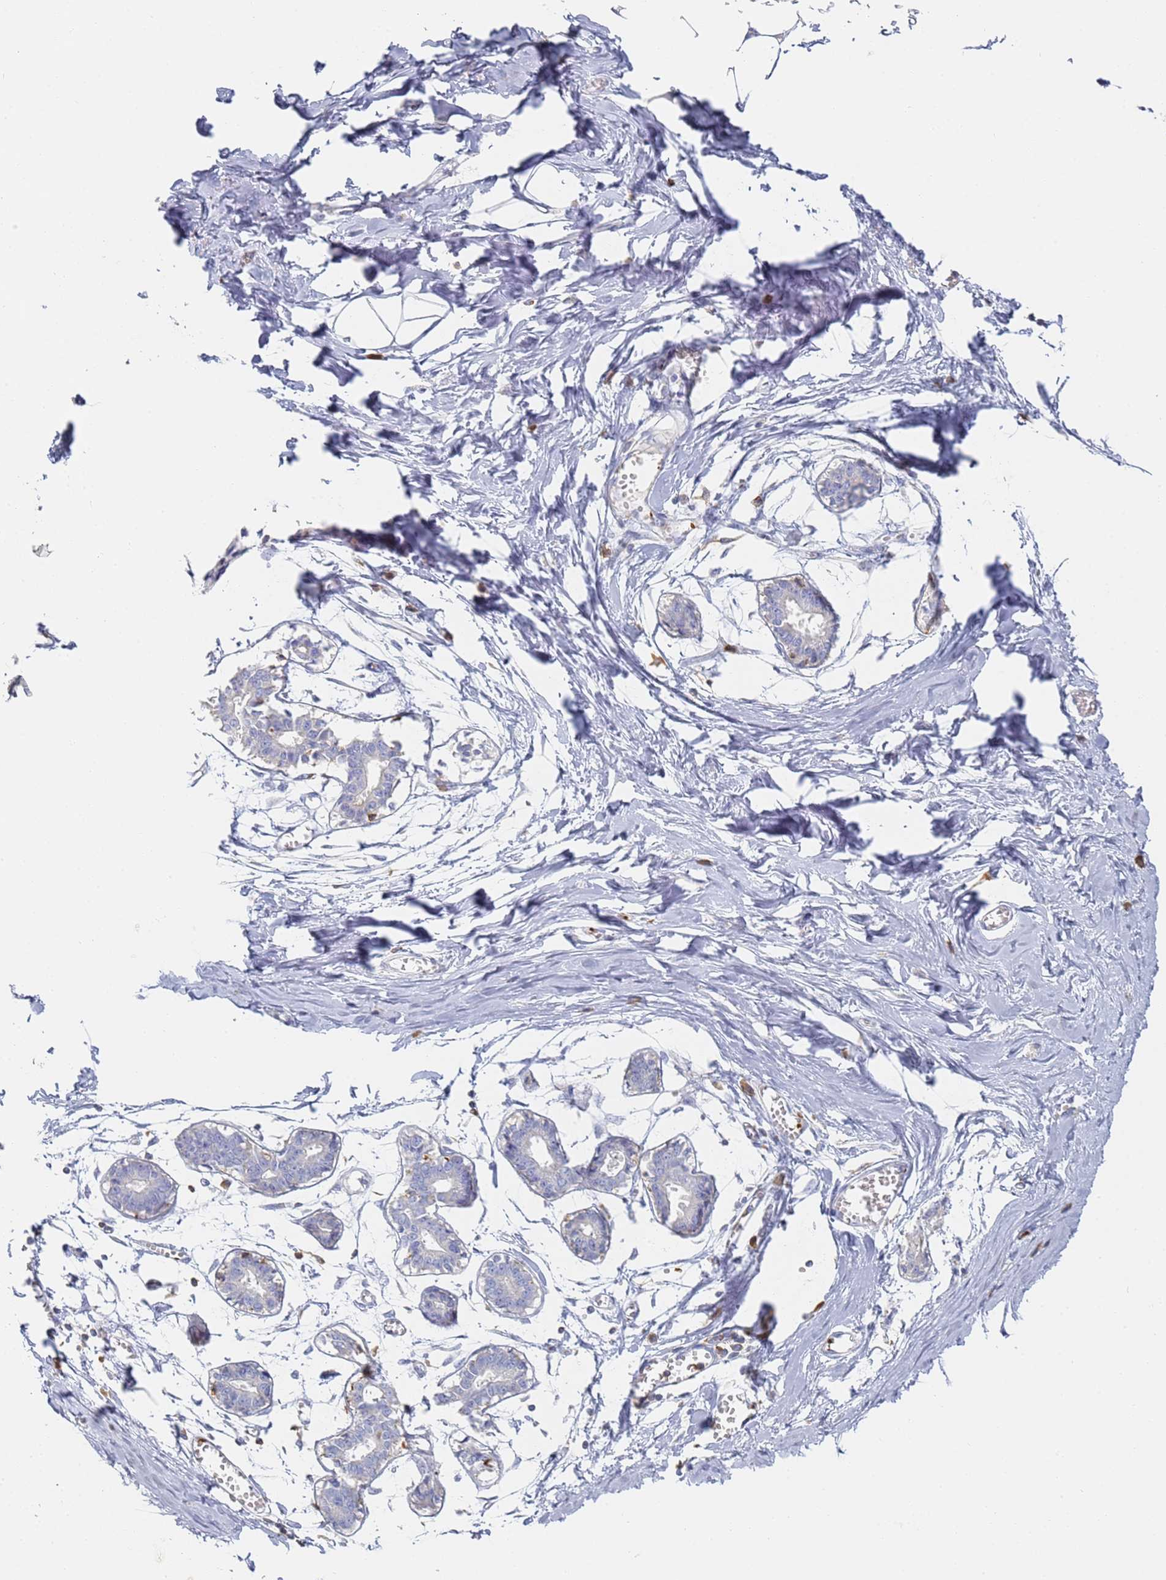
{"staining": {"intensity": "negative", "quantity": "none", "location": "none"}, "tissue": "breast", "cell_type": "Glandular cells", "image_type": "normal", "snomed": [{"axis": "morphology", "description": "Normal tissue, NOS"}, {"axis": "topography", "description": "Breast"}], "caption": "The image exhibits no staining of glandular cells in benign breast. (DAB IHC, high magnification).", "gene": "BIN2", "patient": {"sex": "female", "age": 27}}